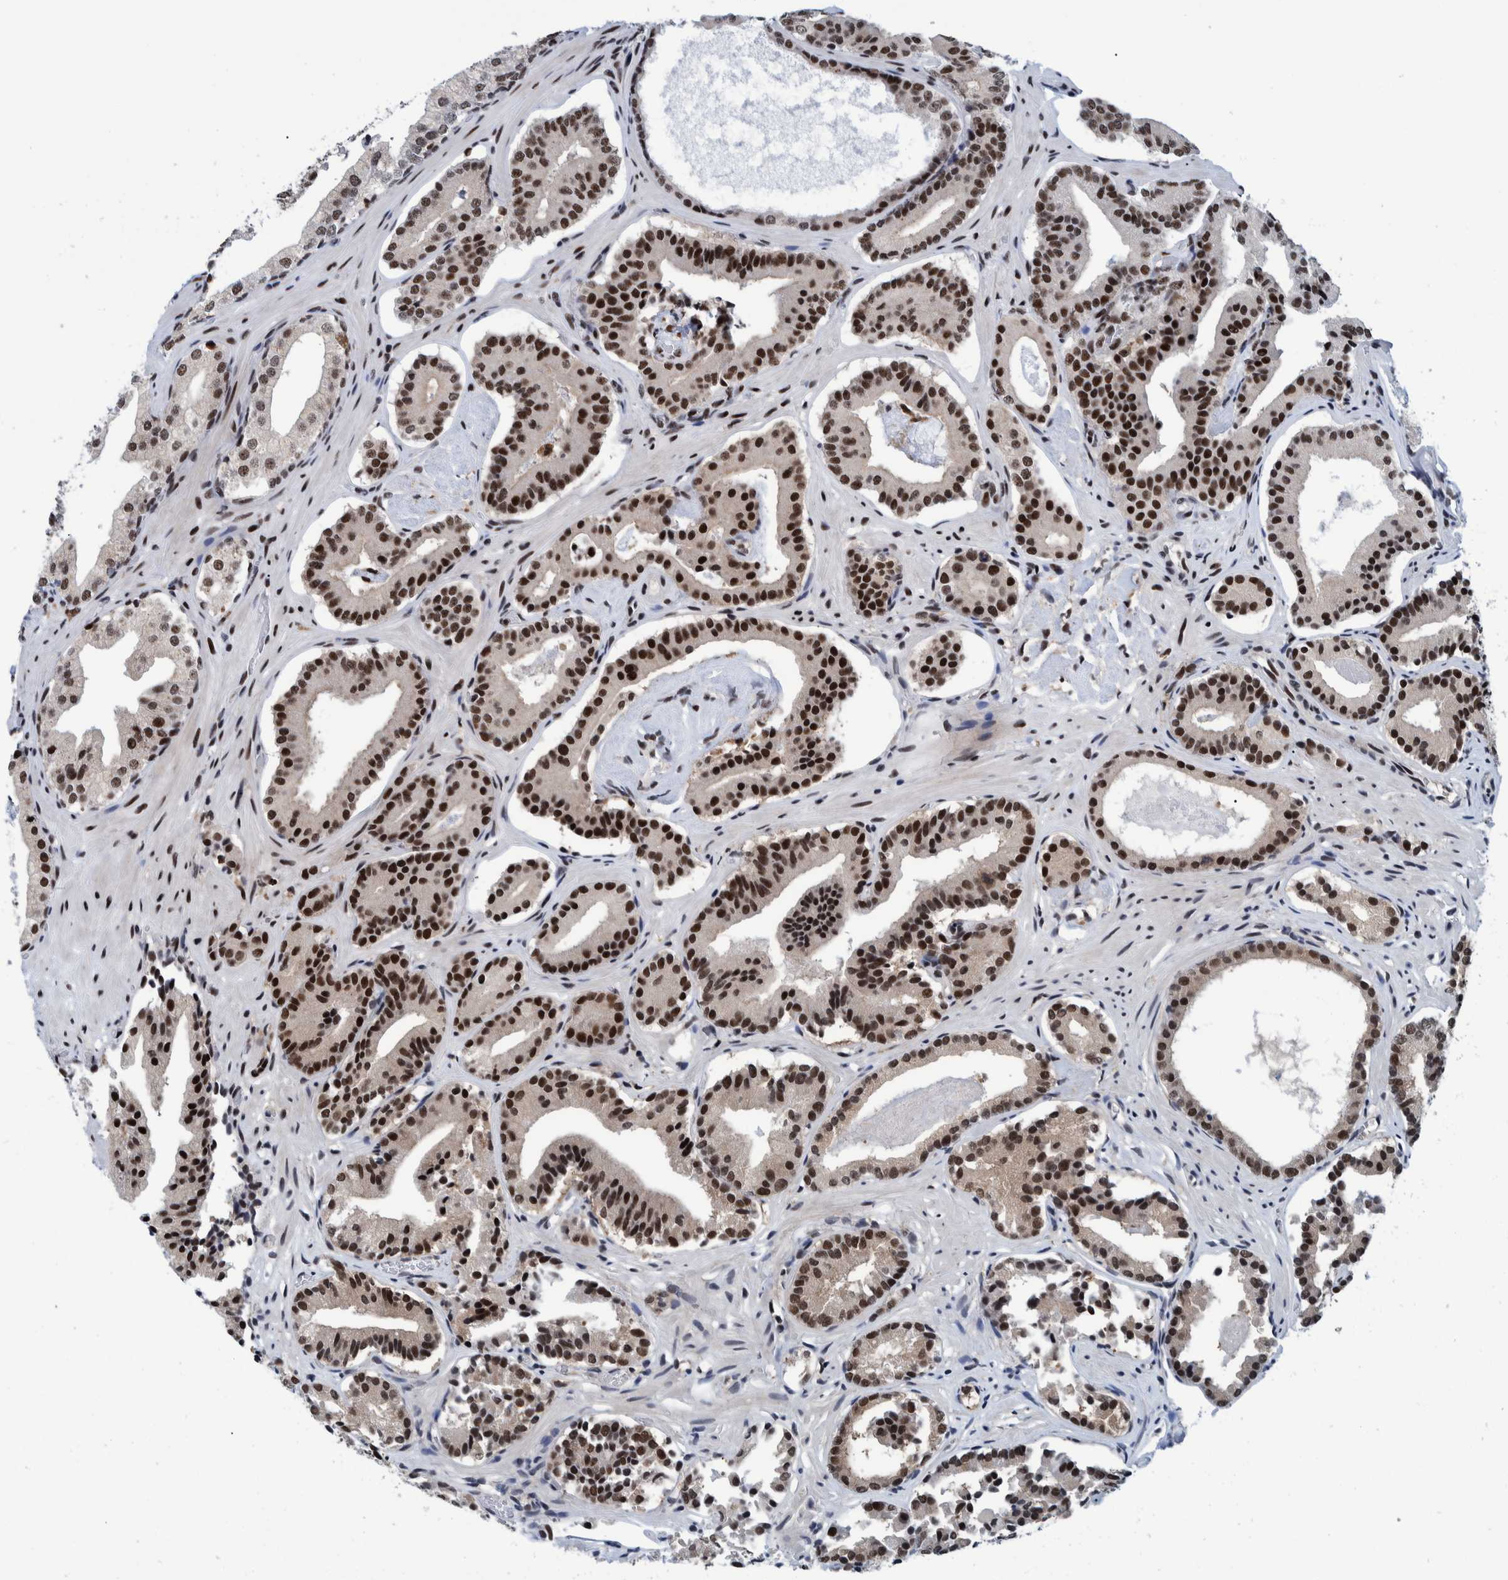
{"staining": {"intensity": "strong", "quantity": ">75%", "location": "nuclear"}, "tissue": "prostate cancer", "cell_type": "Tumor cells", "image_type": "cancer", "snomed": [{"axis": "morphology", "description": "Adenocarcinoma, Low grade"}, {"axis": "topography", "description": "Prostate"}], "caption": "Immunohistochemistry histopathology image of neoplastic tissue: low-grade adenocarcinoma (prostate) stained using immunohistochemistry demonstrates high levels of strong protein expression localized specifically in the nuclear of tumor cells, appearing as a nuclear brown color.", "gene": "EFTUD2", "patient": {"sex": "male", "age": 51}}